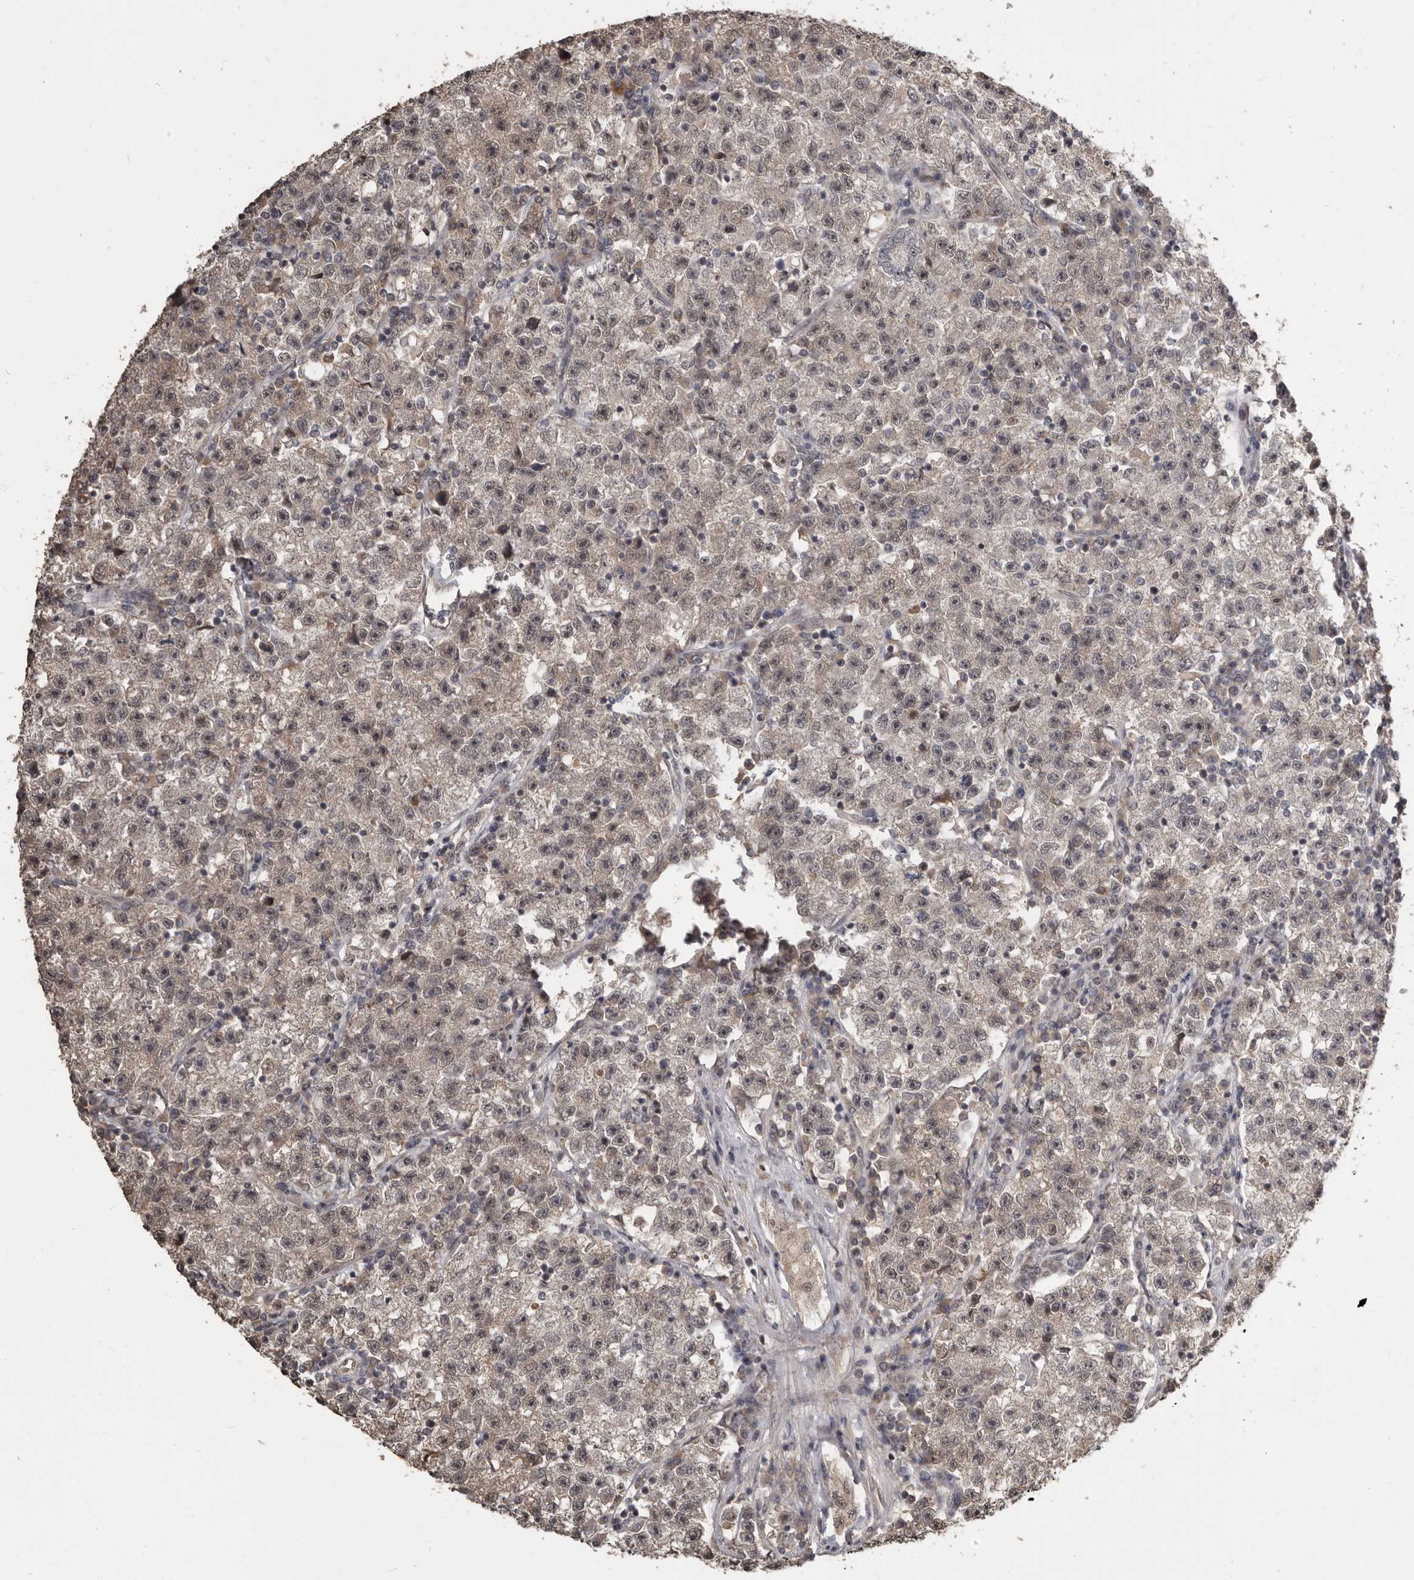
{"staining": {"intensity": "weak", "quantity": ">75%", "location": "nuclear"}, "tissue": "testis cancer", "cell_type": "Tumor cells", "image_type": "cancer", "snomed": [{"axis": "morphology", "description": "Seminoma, NOS"}, {"axis": "topography", "description": "Testis"}], "caption": "The photomicrograph displays a brown stain indicating the presence of a protein in the nuclear of tumor cells in testis cancer. (IHC, brightfield microscopy, high magnification).", "gene": "ZFP14", "patient": {"sex": "male", "age": 22}}